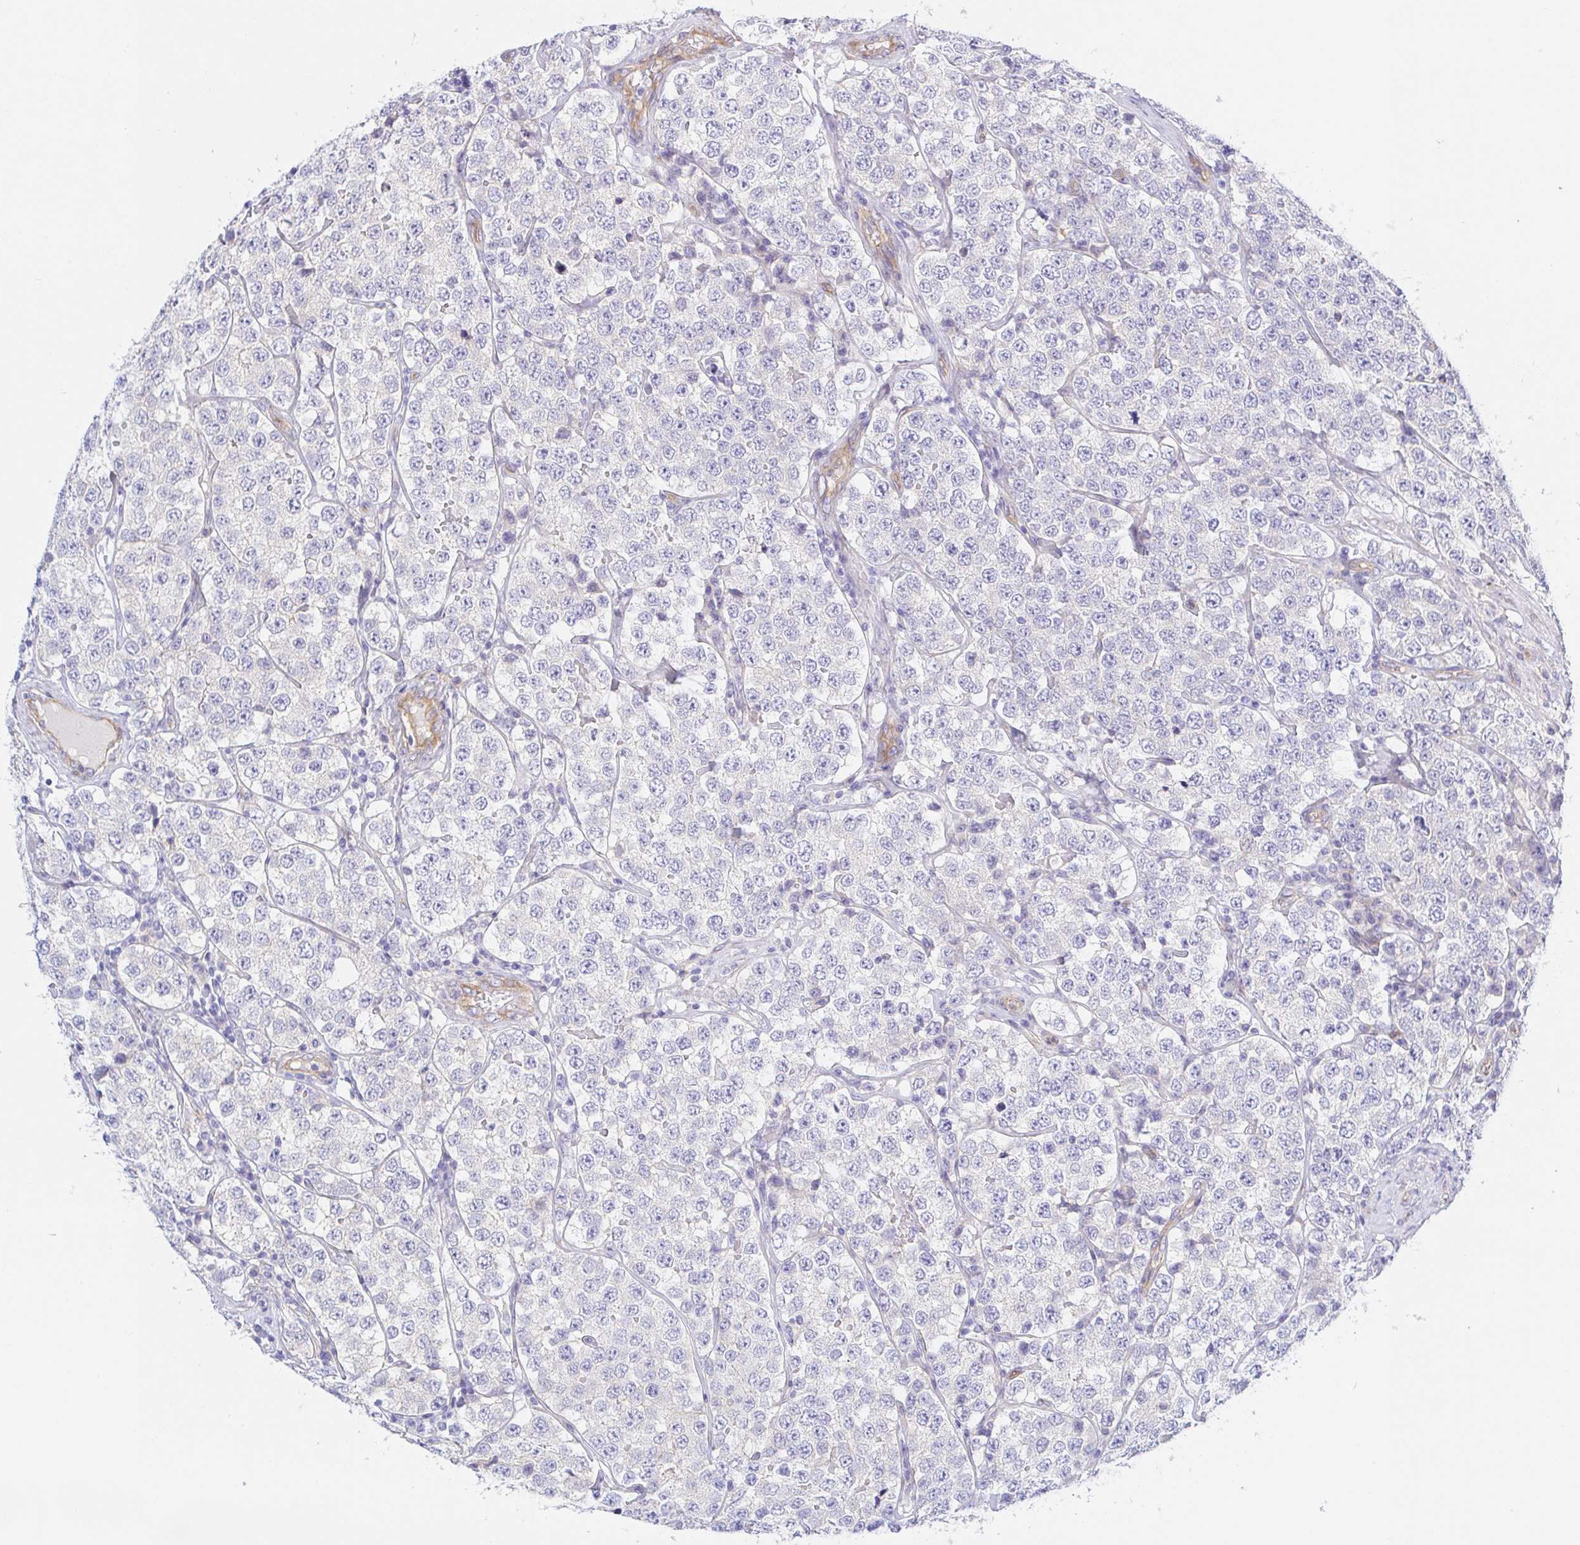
{"staining": {"intensity": "weak", "quantity": "<25%", "location": "cytoplasmic/membranous"}, "tissue": "testis cancer", "cell_type": "Tumor cells", "image_type": "cancer", "snomed": [{"axis": "morphology", "description": "Seminoma, NOS"}, {"axis": "topography", "description": "Testis"}], "caption": "Immunohistochemistry photomicrograph of neoplastic tissue: human seminoma (testis) stained with DAB (3,3'-diaminobenzidine) reveals no significant protein staining in tumor cells.", "gene": "ARL4D", "patient": {"sex": "male", "age": 34}}